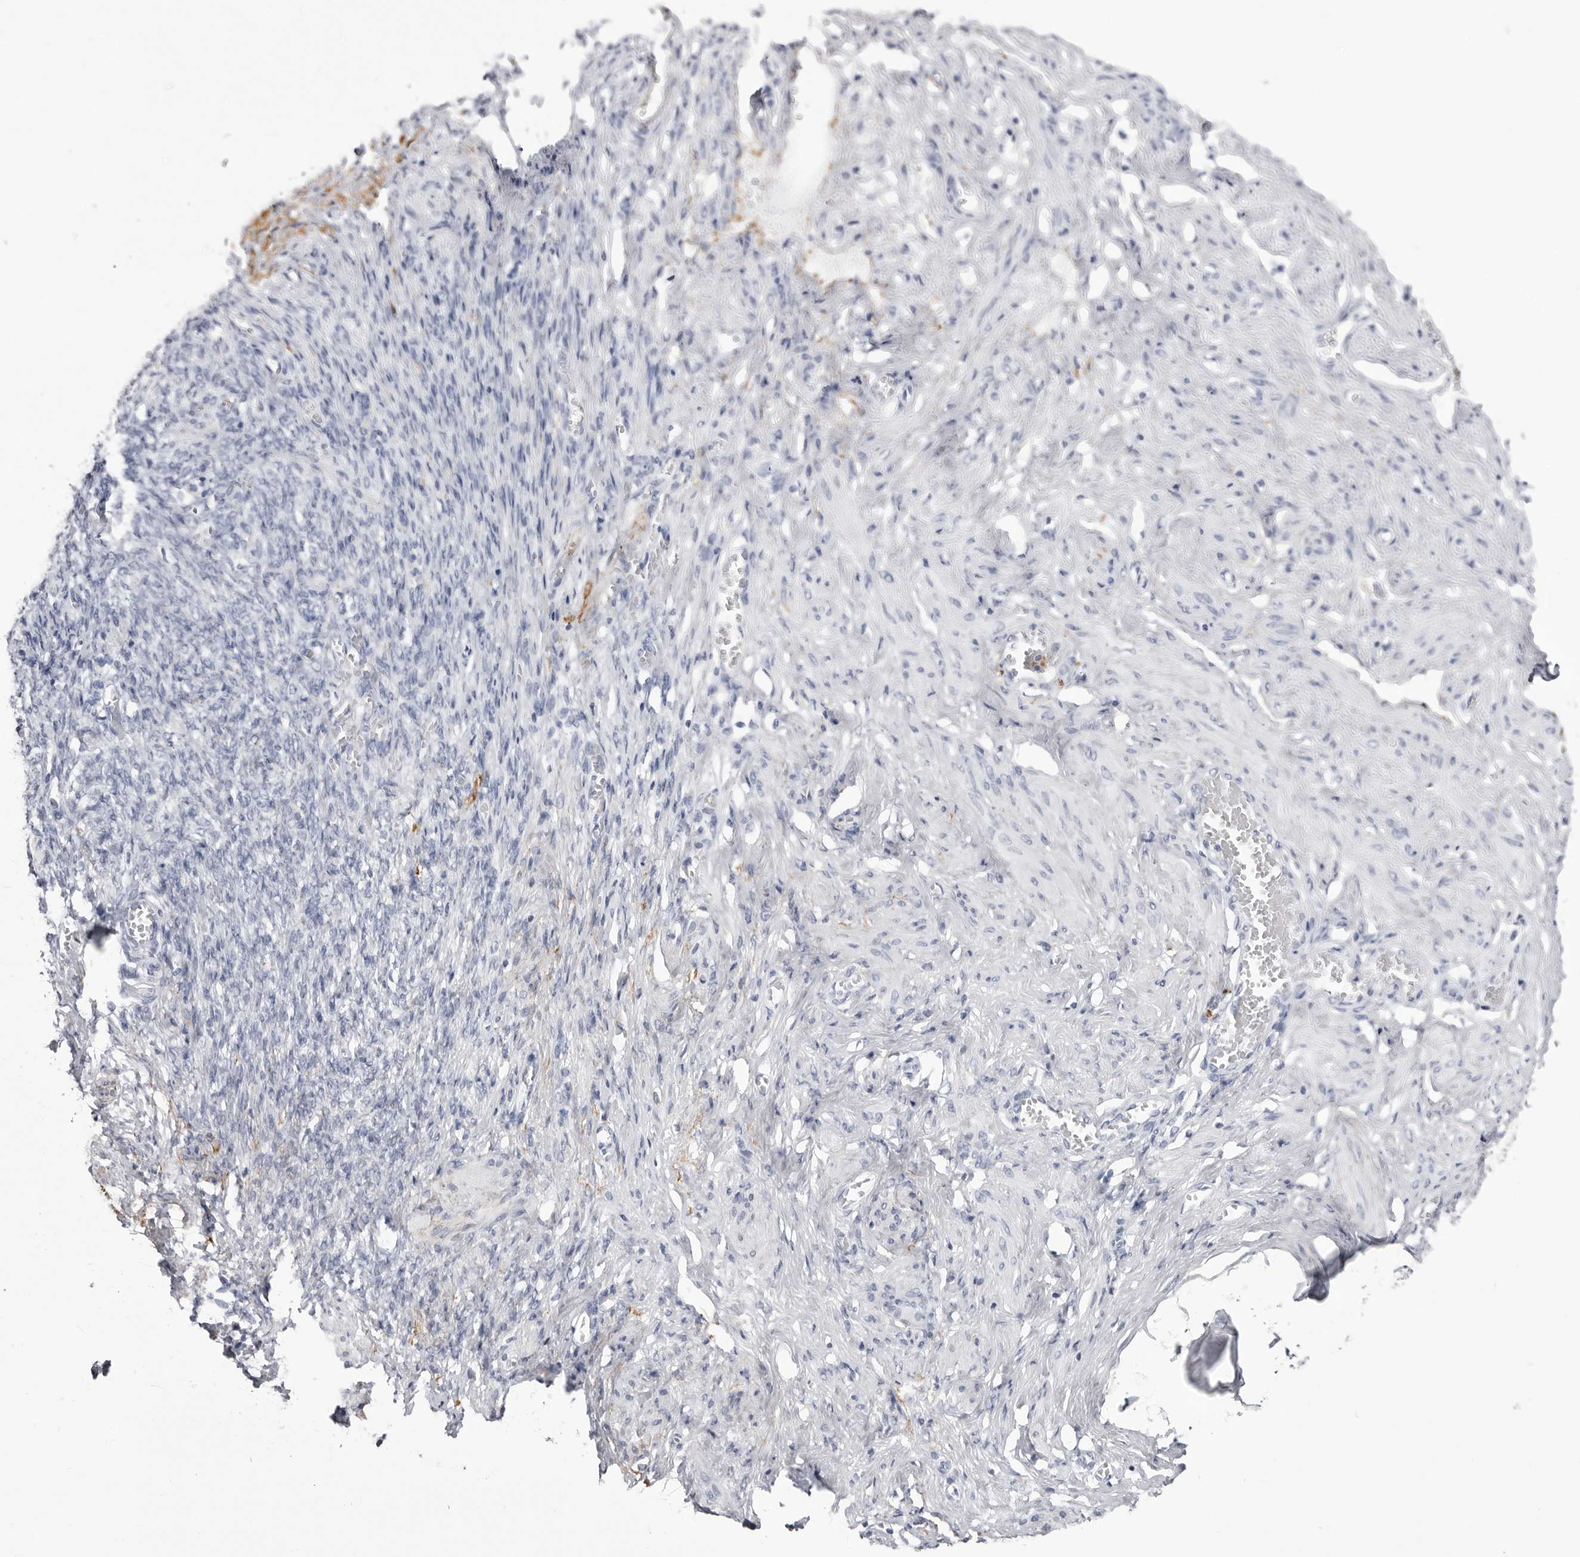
{"staining": {"intensity": "negative", "quantity": "none", "location": "none"}, "tissue": "adipose tissue", "cell_type": "Adipocytes", "image_type": "normal", "snomed": [{"axis": "morphology", "description": "Normal tissue, NOS"}, {"axis": "topography", "description": "Vascular tissue"}, {"axis": "topography", "description": "Fallopian tube"}, {"axis": "topography", "description": "Ovary"}], "caption": "Immunohistochemical staining of unremarkable adipose tissue displays no significant staining in adipocytes.", "gene": "COL26A1", "patient": {"sex": "female", "age": 67}}